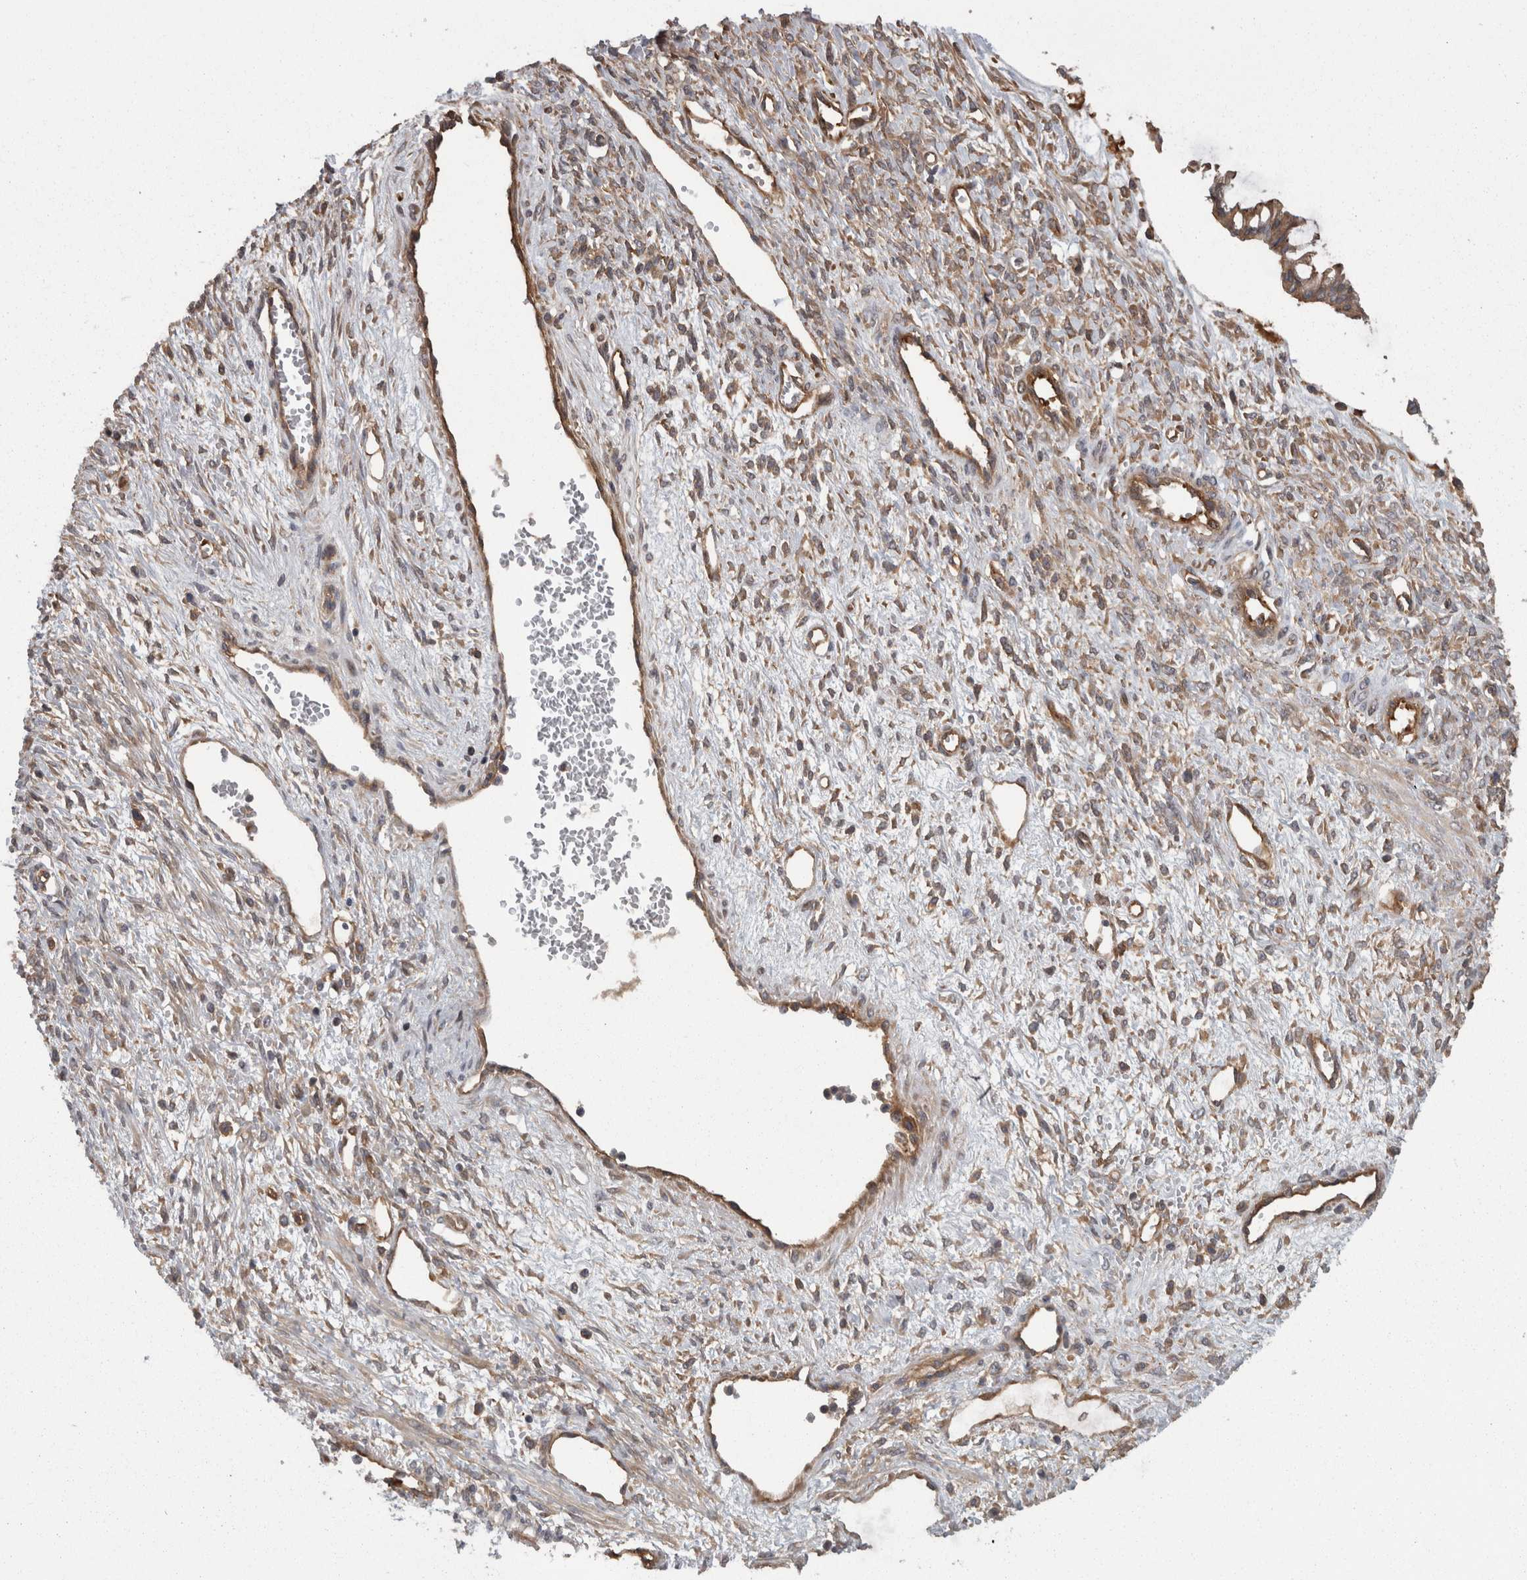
{"staining": {"intensity": "moderate", "quantity": ">75%", "location": "cytoplasmic/membranous"}, "tissue": "ovarian cancer", "cell_type": "Tumor cells", "image_type": "cancer", "snomed": [{"axis": "morphology", "description": "Cystadenocarcinoma, mucinous, NOS"}, {"axis": "topography", "description": "Ovary"}], "caption": "IHC (DAB) staining of human ovarian mucinous cystadenocarcinoma shows moderate cytoplasmic/membranous protein positivity in approximately >75% of tumor cells.", "gene": "SMCR8", "patient": {"sex": "female", "age": 73}}